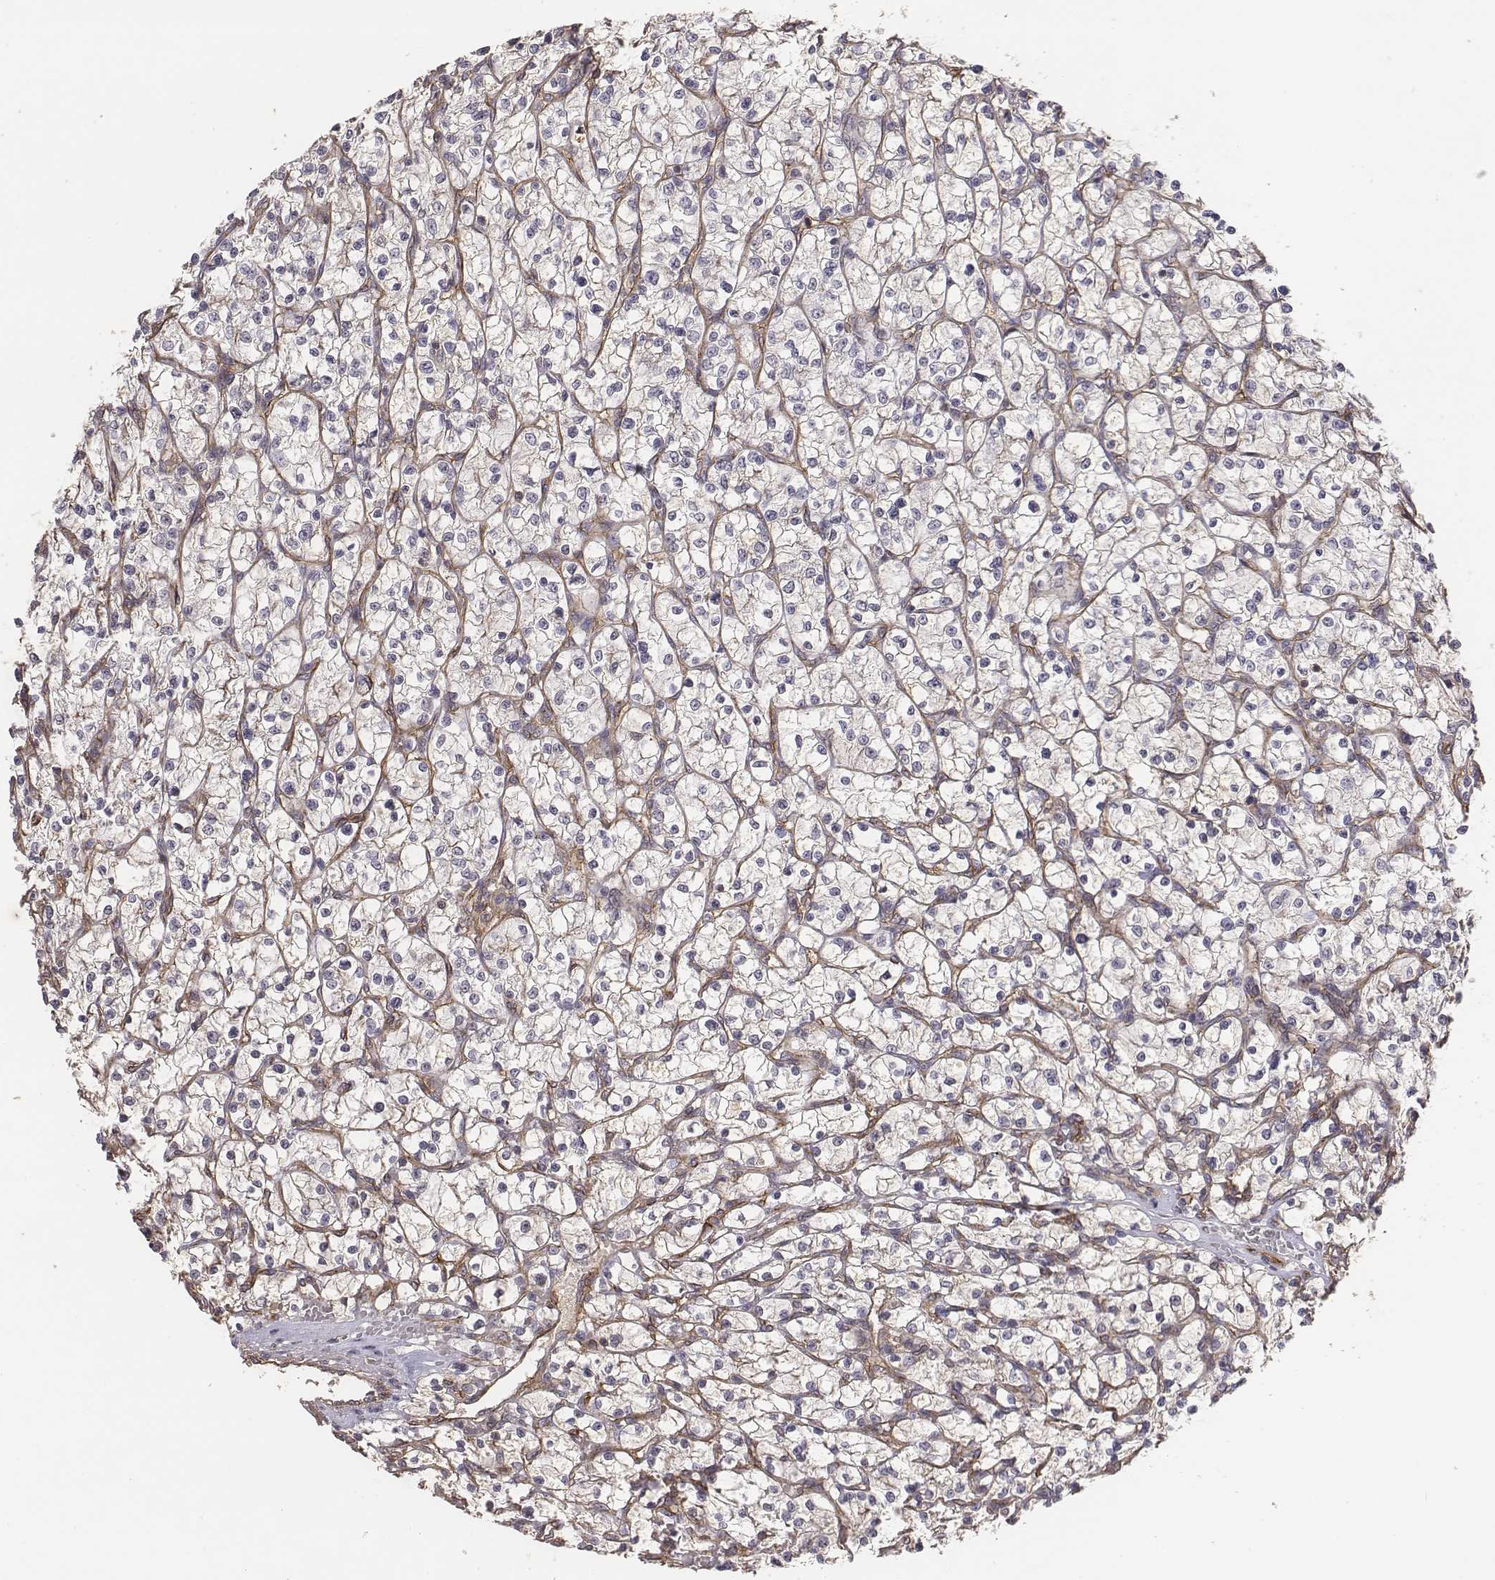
{"staining": {"intensity": "negative", "quantity": "none", "location": "none"}, "tissue": "renal cancer", "cell_type": "Tumor cells", "image_type": "cancer", "snomed": [{"axis": "morphology", "description": "Adenocarcinoma, NOS"}, {"axis": "topography", "description": "Kidney"}], "caption": "High power microscopy image of an IHC image of adenocarcinoma (renal), revealing no significant expression in tumor cells.", "gene": "PTPRG", "patient": {"sex": "female", "age": 64}}